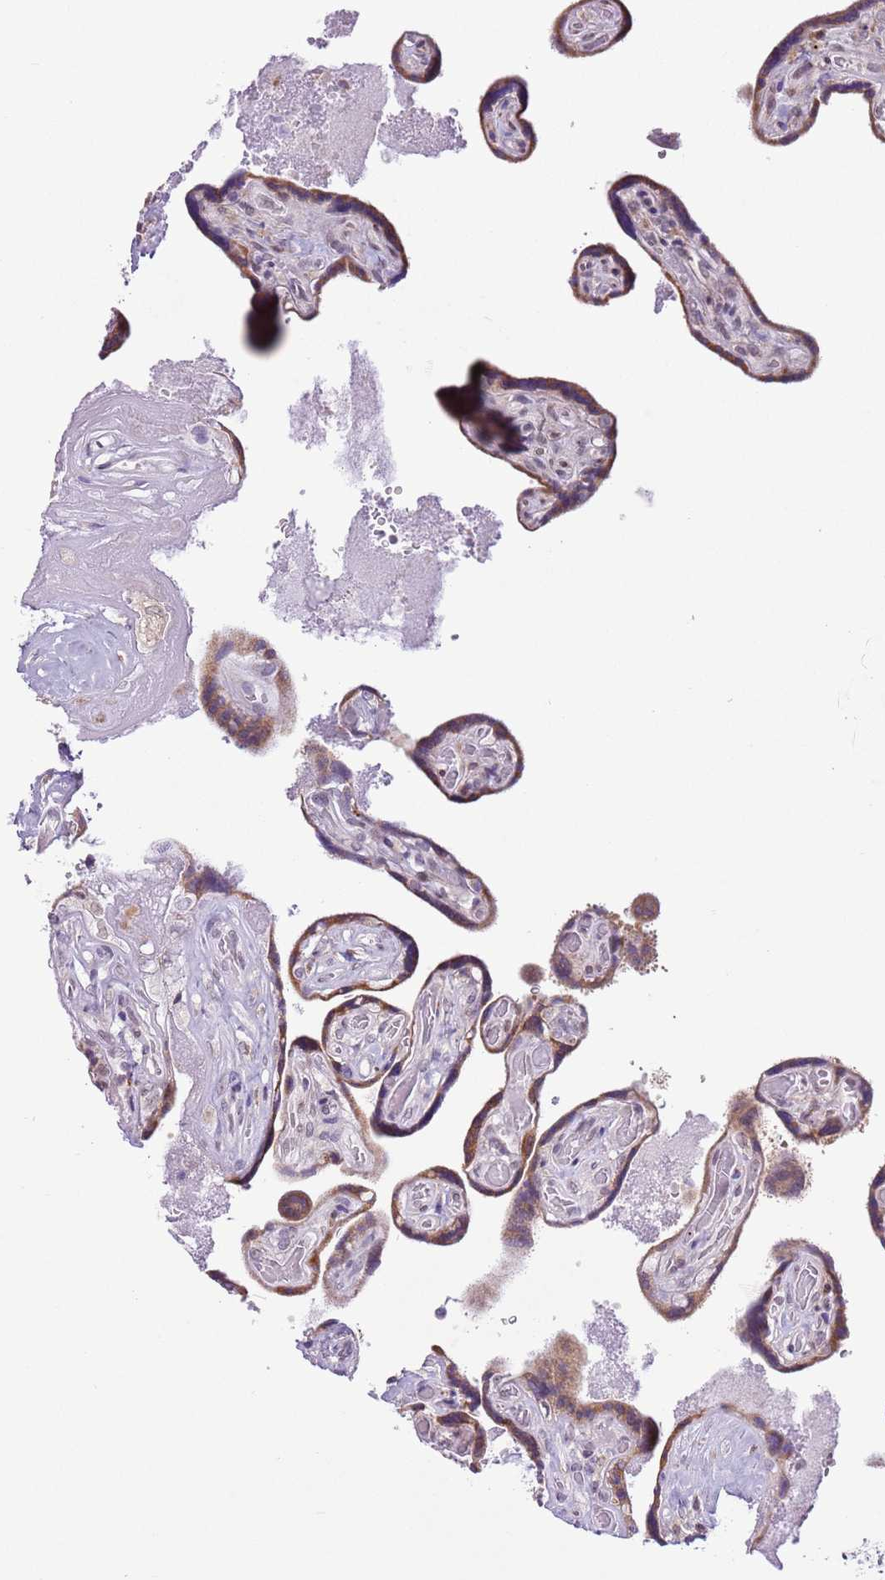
{"staining": {"intensity": "moderate", "quantity": "25%-75%", "location": "cytoplasmic/membranous"}, "tissue": "placenta", "cell_type": "Trophoblastic cells", "image_type": "normal", "snomed": [{"axis": "morphology", "description": "Normal tissue, NOS"}, {"axis": "topography", "description": "Placenta"}], "caption": "High-magnification brightfield microscopy of unremarkable placenta stained with DAB (3,3'-diaminobenzidine) (brown) and counterstained with hematoxylin (blue). trophoblastic cells exhibit moderate cytoplasmic/membranous positivity is identified in about25%-75% of cells. The staining was performed using DAB (3,3'-diaminobenzidine) to visualize the protein expression in brown, while the nuclei were stained in blue with hematoxylin (Magnification: 20x).", "gene": "ZNF576", "patient": {"sex": "female", "age": 32}}